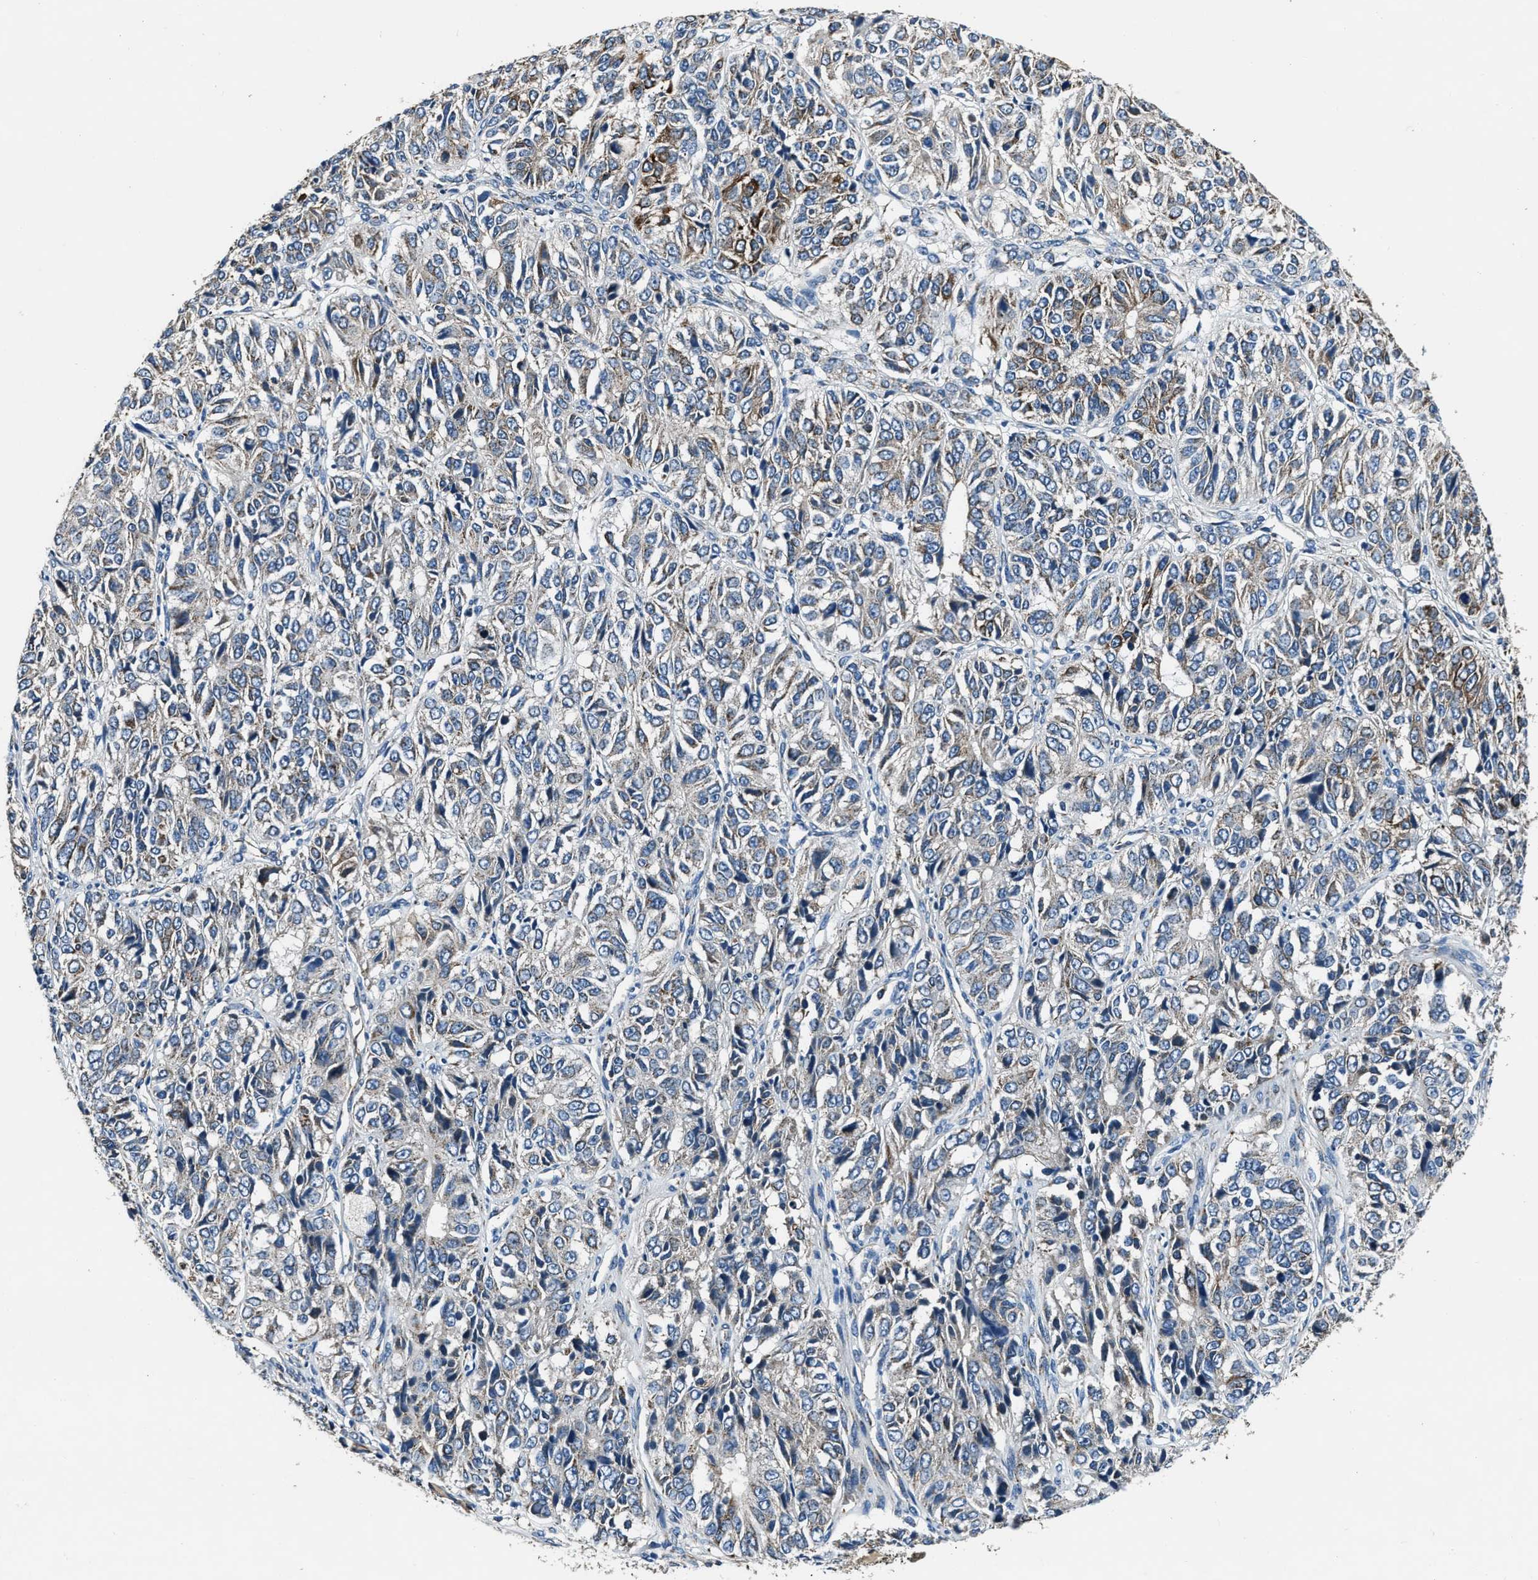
{"staining": {"intensity": "moderate", "quantity": "<25%", "location": "cytoplasmic/membranous"}, "tissue": "ovarian cancer", "cell_type": "Tumor cells", "image_type": "cancer", "snomed": [{"axis": "morphology", "description": "Carcinoma, endometroid"}, {"axis": "topography", "description": "Ovary"}], "caption": "A high-resolution micrograph shows immunohistochemistry staining of ovarian cancer (endometroid carcinoma), which exhibits moderate cytoplasmic/membranous expression in approximately <25% of tumor cells. The staining is performed using DAB brown chromogen to label protein expression. The nuclei are counter-stained blue using hematoxylin.", "gene": "OGDH", "patient": {"sex": "female", "age": 51}}